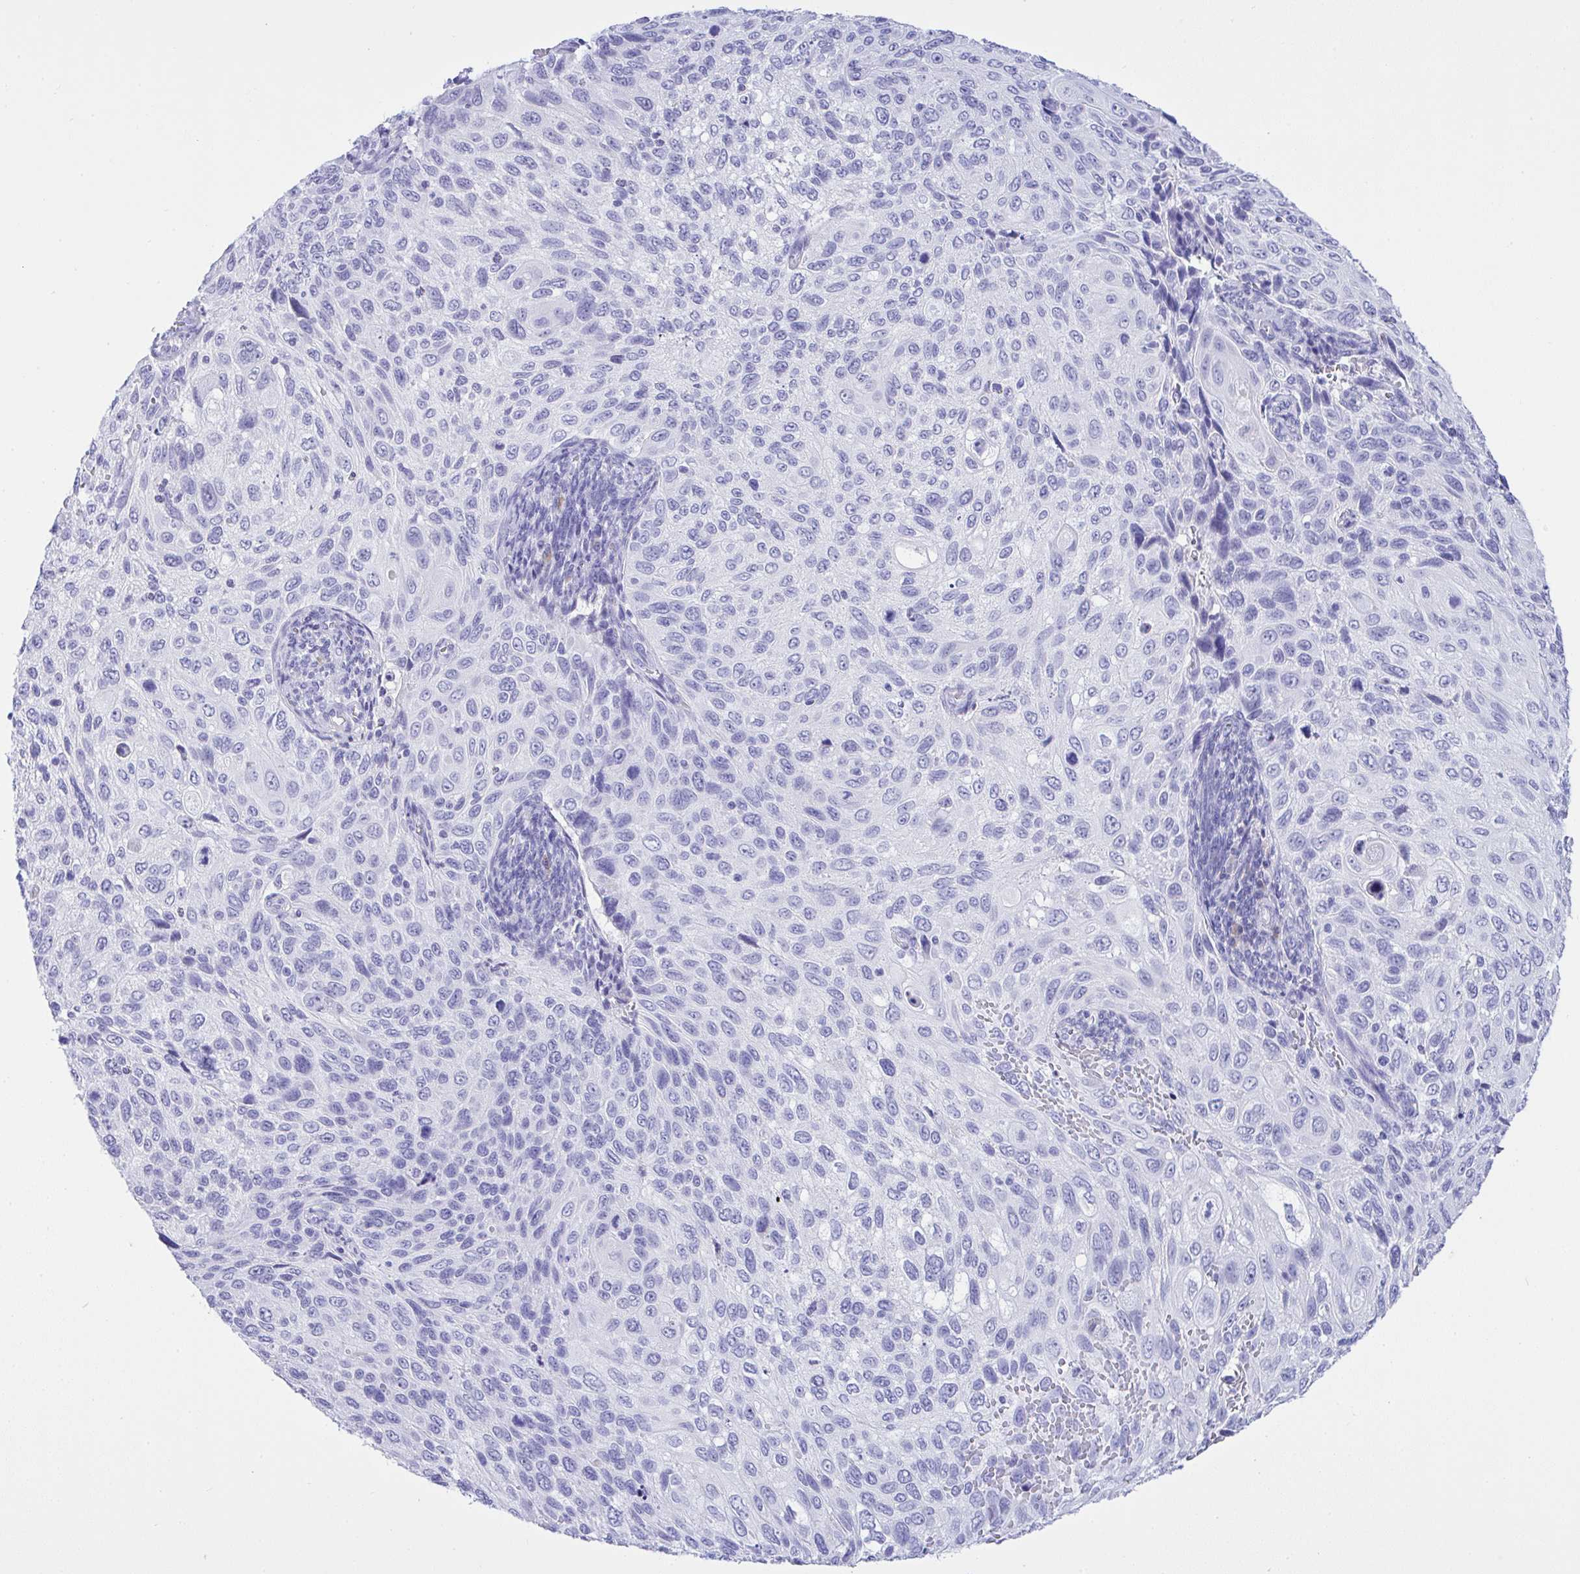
{"staining": {"intensity": "negative", "quantity": "none", "location": "none"}, "tissue": "cervical cancer", "cell_type": "Tumor cells", "image_type": "cancer", "snomed": [{"axis": "morphology", "description": "Squamous cell carcinoma, NOS"}, {"axis": "topography", "description": "Cervix"}], "caption": "Photomicrograph shows no significant protein staining in tumor cells of cervical cancer.", "gene": "AKR1D1", "patient": {"sex": "female", "age": 70}}